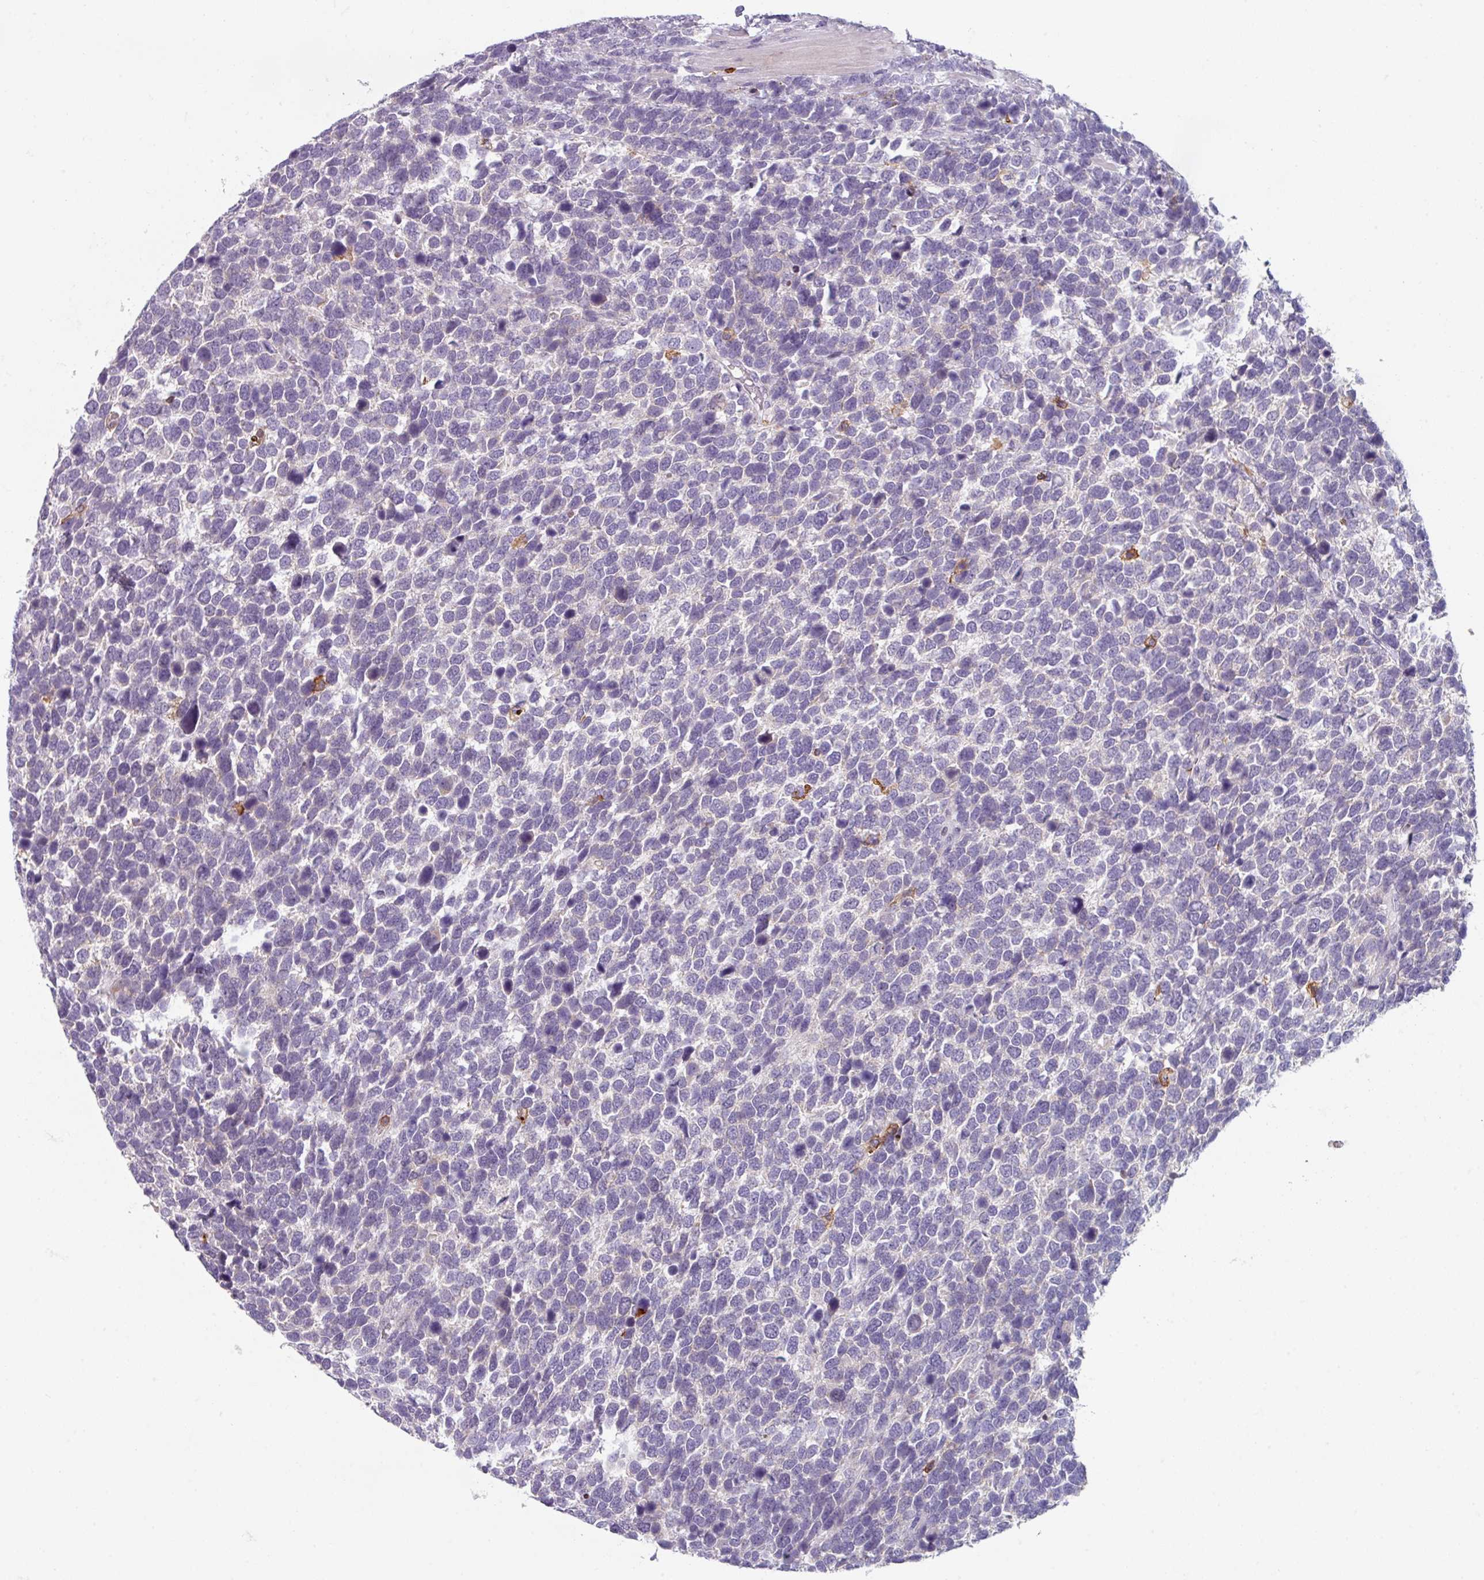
{"staining": {"intensity": "negative", "quantity": "none", "location": "none"}, "tissue": "urothelial cancer", "cell_type": "Tumor cells", "image_type": "cancer", "snomed": [{"axis": "morphology", "description": "Urothelial carcinoma, High grade"}, {"axis": "topography", "description": "Urinary bladder"}], "caption": "High-grade urothelial carcinoma was stained to show a protein in brown. There is no significant staining in tumor cells.", "gene": "NEDD9", "patient": {"sex": "female", "age": 82}}